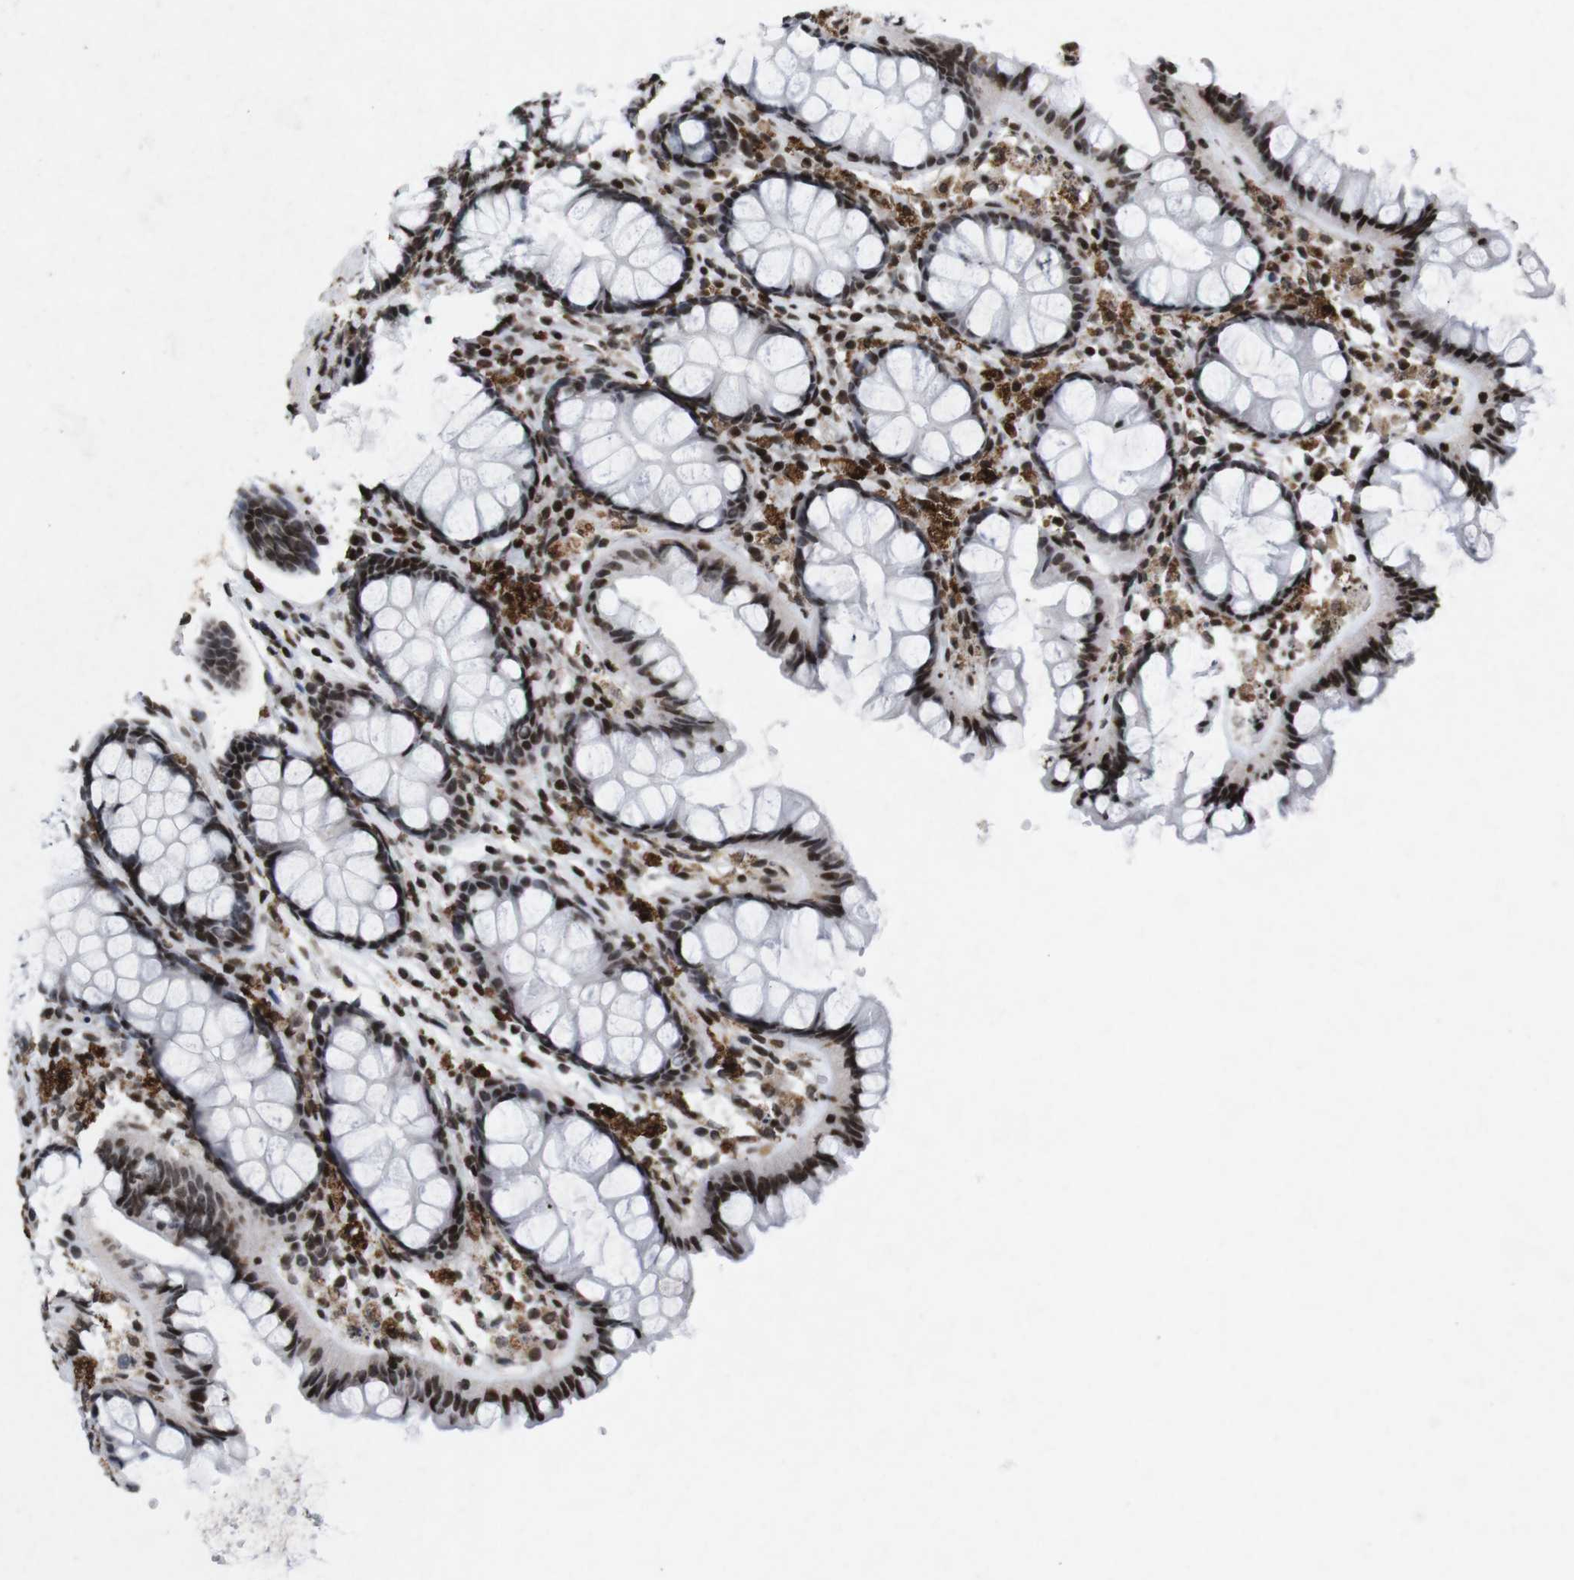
{"staining": {"intensity": "strong", "quantity": ">75%", "location": "nuclear"}, "tissue": "colon", "cell_type": "Endothelial cells", "image_type": "normal", "snomed": [{"axis": "morphology", "description": "Normal tissue, NOS"}, {"axis": "topography", "description": "Colon"}], "caption": "DAB (3,3'-diaminobenzidine) immunohistochemical staining of normal colon displays strong nuclear protein positivity in about >75% of endothelial cells.", "gene": "MAGEH1", "patient": {"sex": "female", "age": 55}}